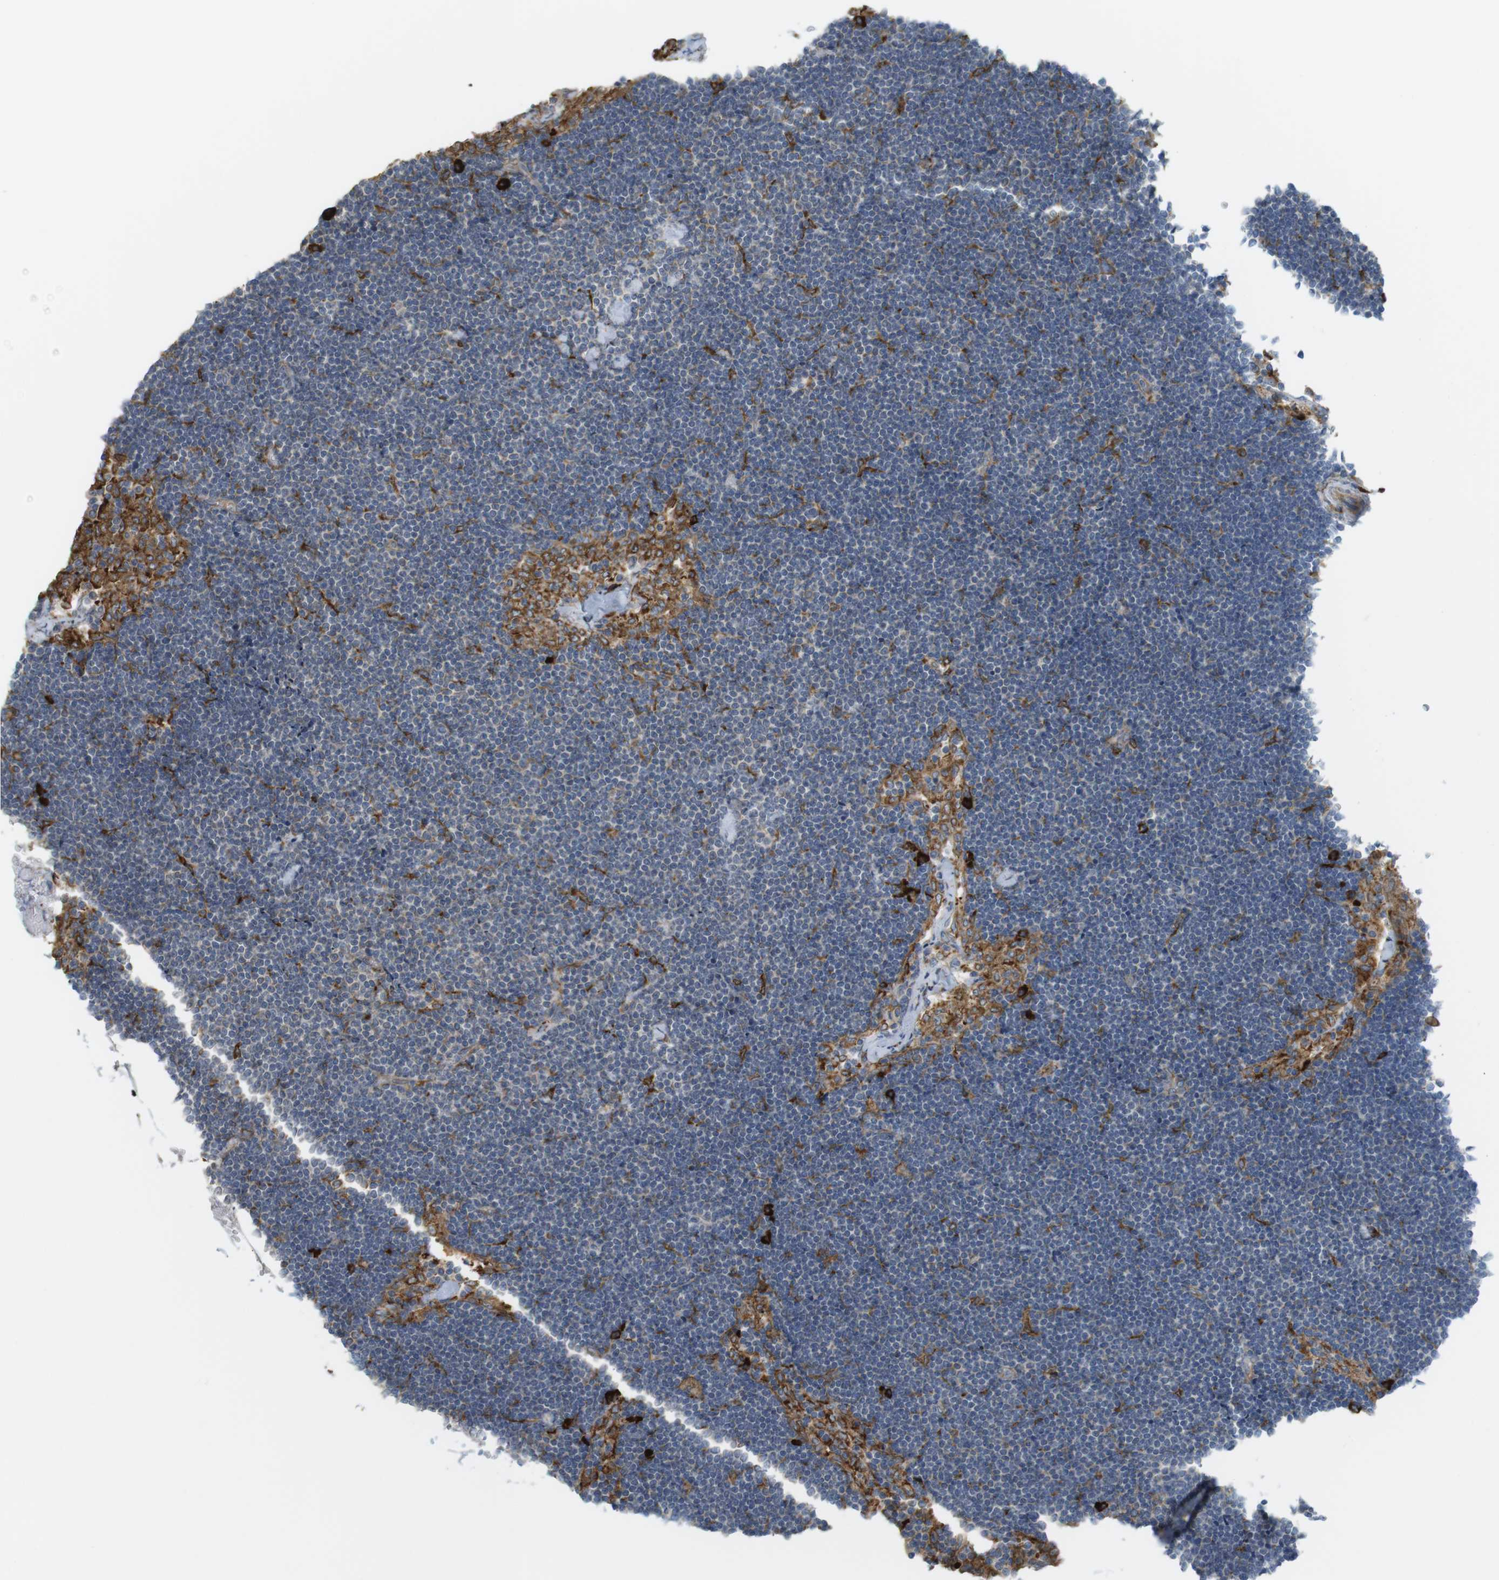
{"staining": {"intensity": "strong", "quantity": "<25%", "location": "cytoplasmic/membranous"}, "tissue": "lymph node", "cell_type": "Germinal center cells", "image_type": "normal", "snomed": [{"axis": "morphology", "description": "Normal tissue, NOS"}, {"axis": "topography", "description": "Lymph node"}], "caption": "IHC photomicrograph of unremarkable lymph node: lymph node stained using IHC shows medium levels of strong protein expression localized specifically in the cytoplasmic/membranous of germinal center cells, appearing as a cytoplasmic/membranous brown color.", "gene": "MBOAT2", "patient": {"sex": "male", "age": 63}}